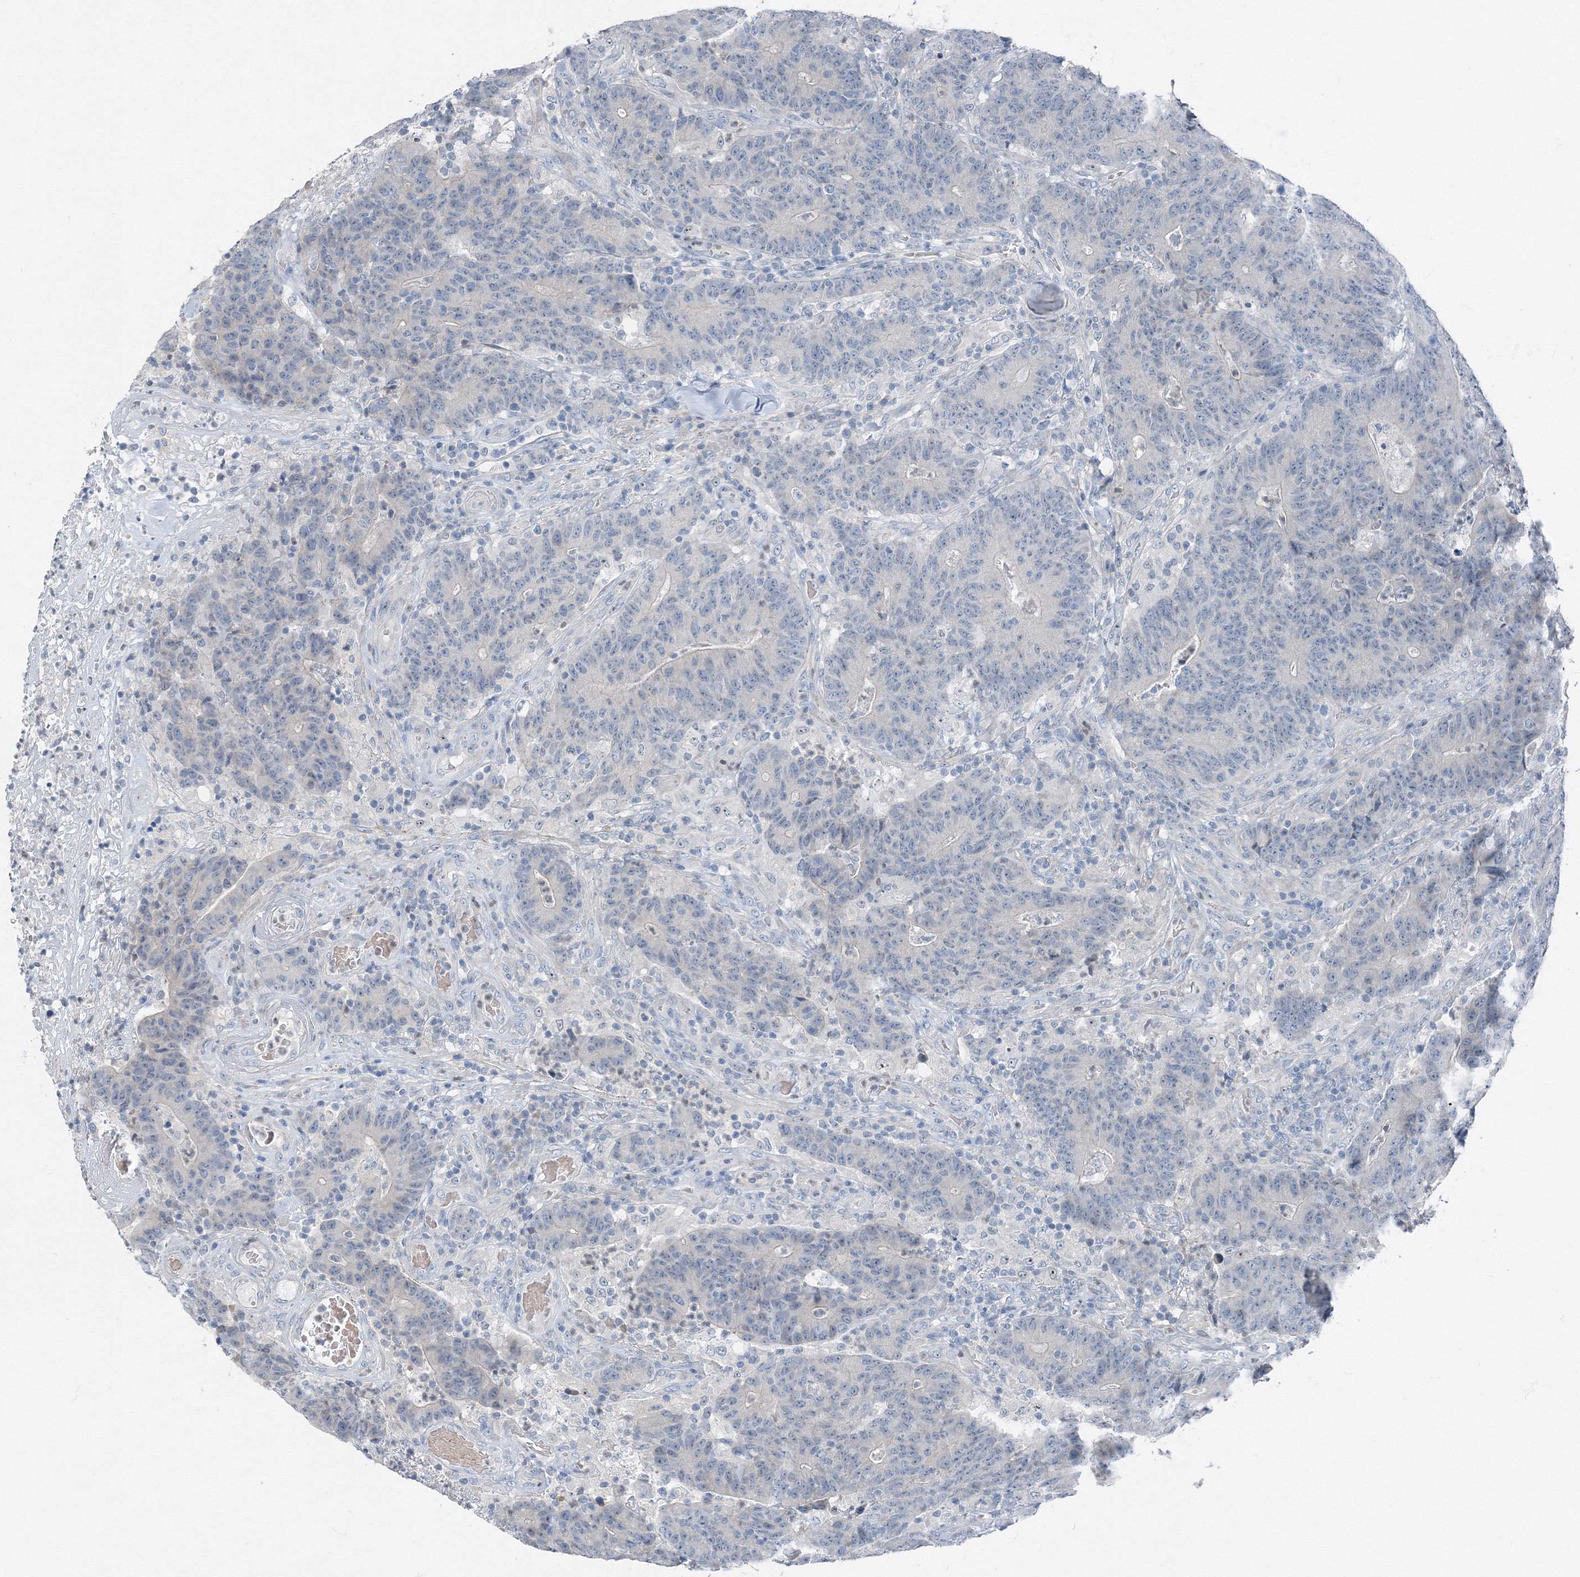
{"staining": {"intensity": "negative", "quantity": "none", "location": "none"}, "tissue": "colorectal cancer", "cell_type": "Tumor cells", "image_type": "cancer", "snomed": [{"axis": "morphology", "description": "Normal tissue, NOS"}, {"axis": "morphology", "description": "Adenocarcinoma, NOS"}, {"axis": "topography", "description": "Colon"}], "caption": "The IHC micrograph has no significant staining in tumor cells of colorectal cancer tissue.", "gene": "AASDH", "patient": {"sex": "female", "age": 75}}